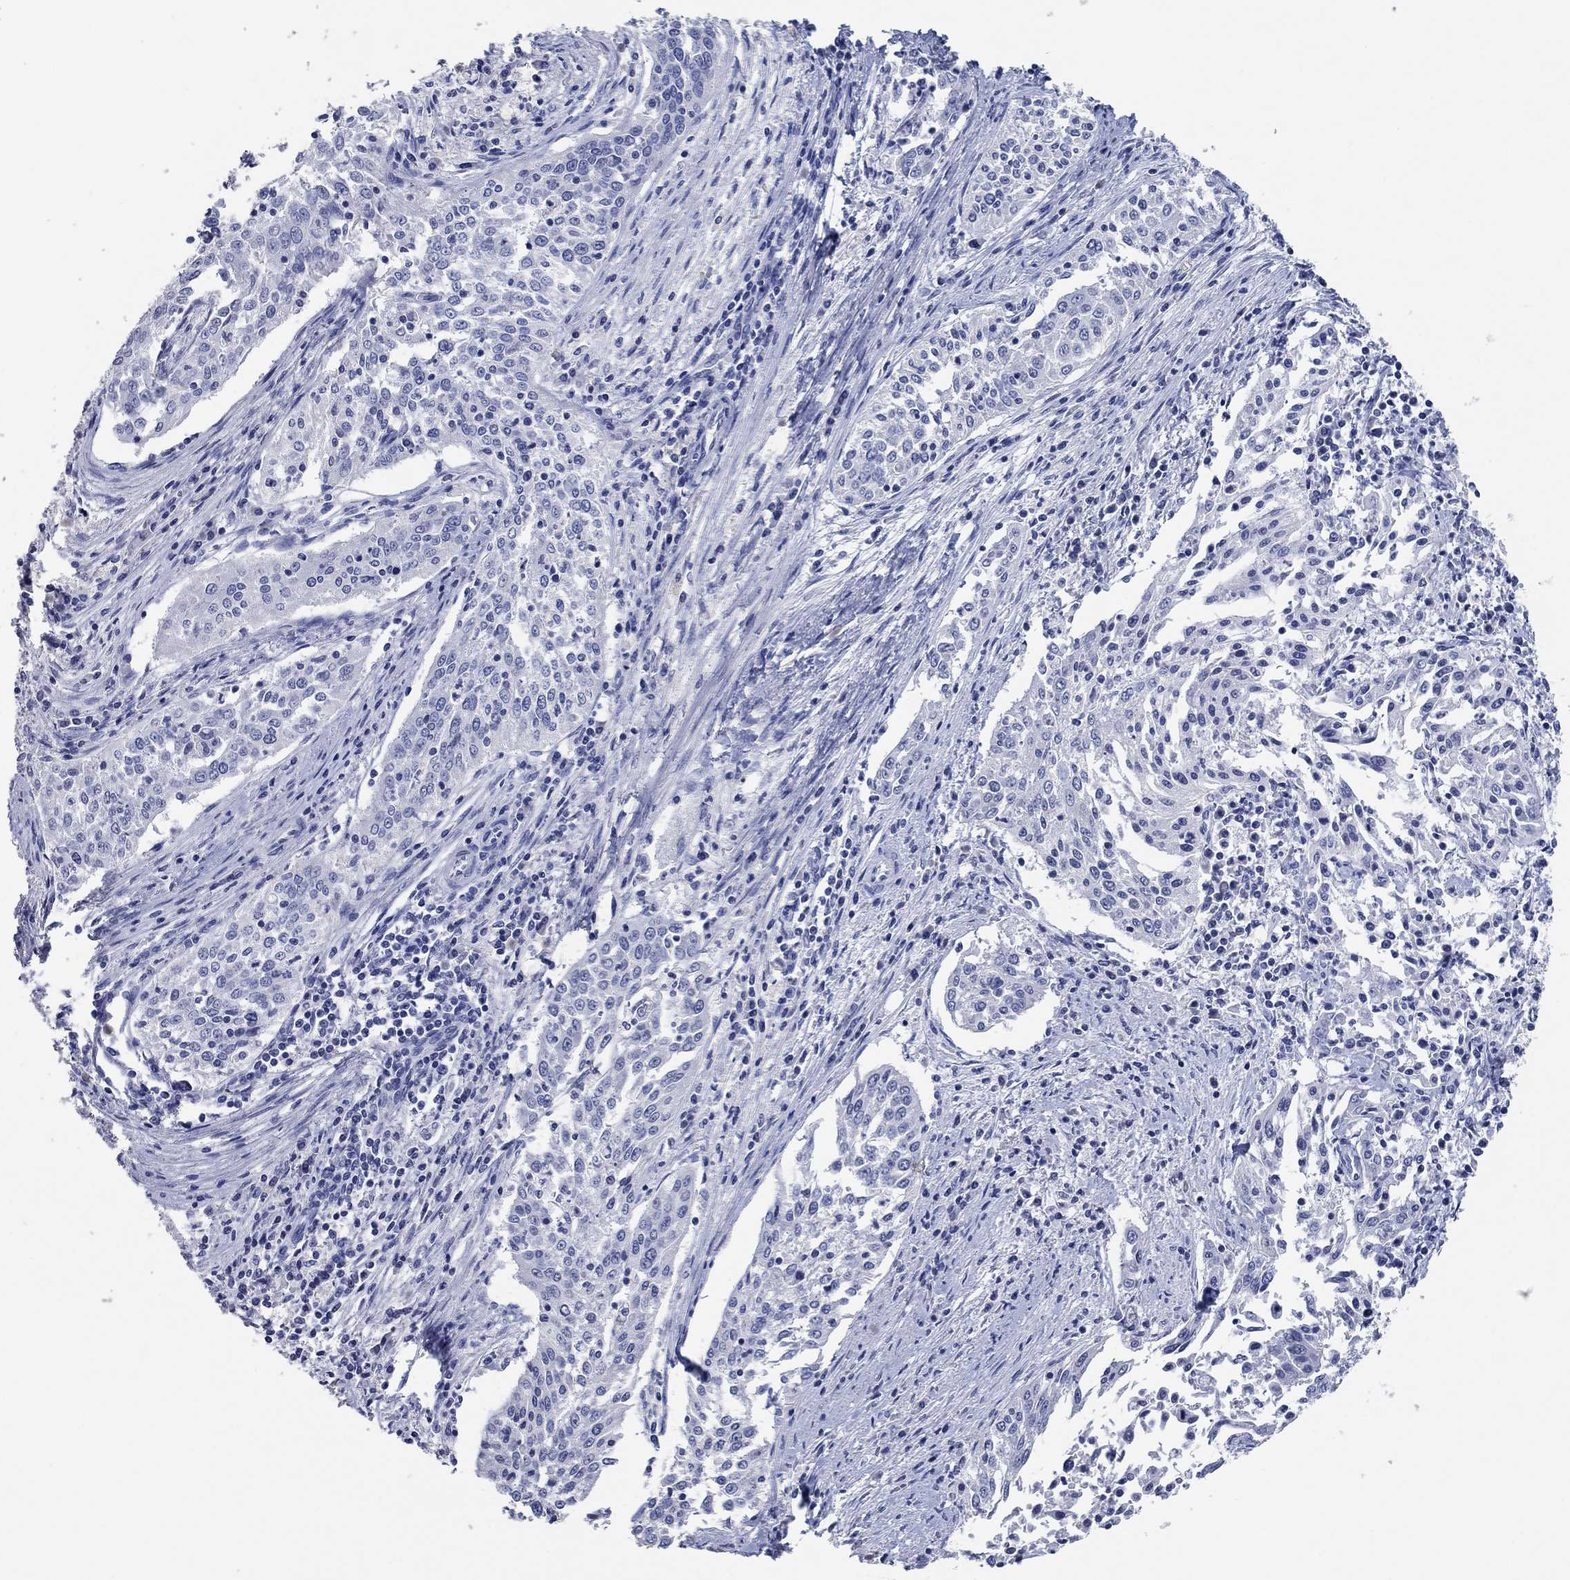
{"staining": {"intensity": "negative", "quantity": "none", "location": "none"}, "tissue": "cervical cancer", "cell_type": "Tumor cells", "image_type": "cancer", "snomed": [{"axis": "morphology", "description": "Squamous cell carcinoma, NOS"}, {"axis": "topography", "description": "Cervix"}], "caption": "Cervical squamous cell carcinoma stained for a protein using immunohistochemistry displays no positivity tumor cells.", "gene": "POU5F1", "patient": {"sex": "female", "age": 41}}